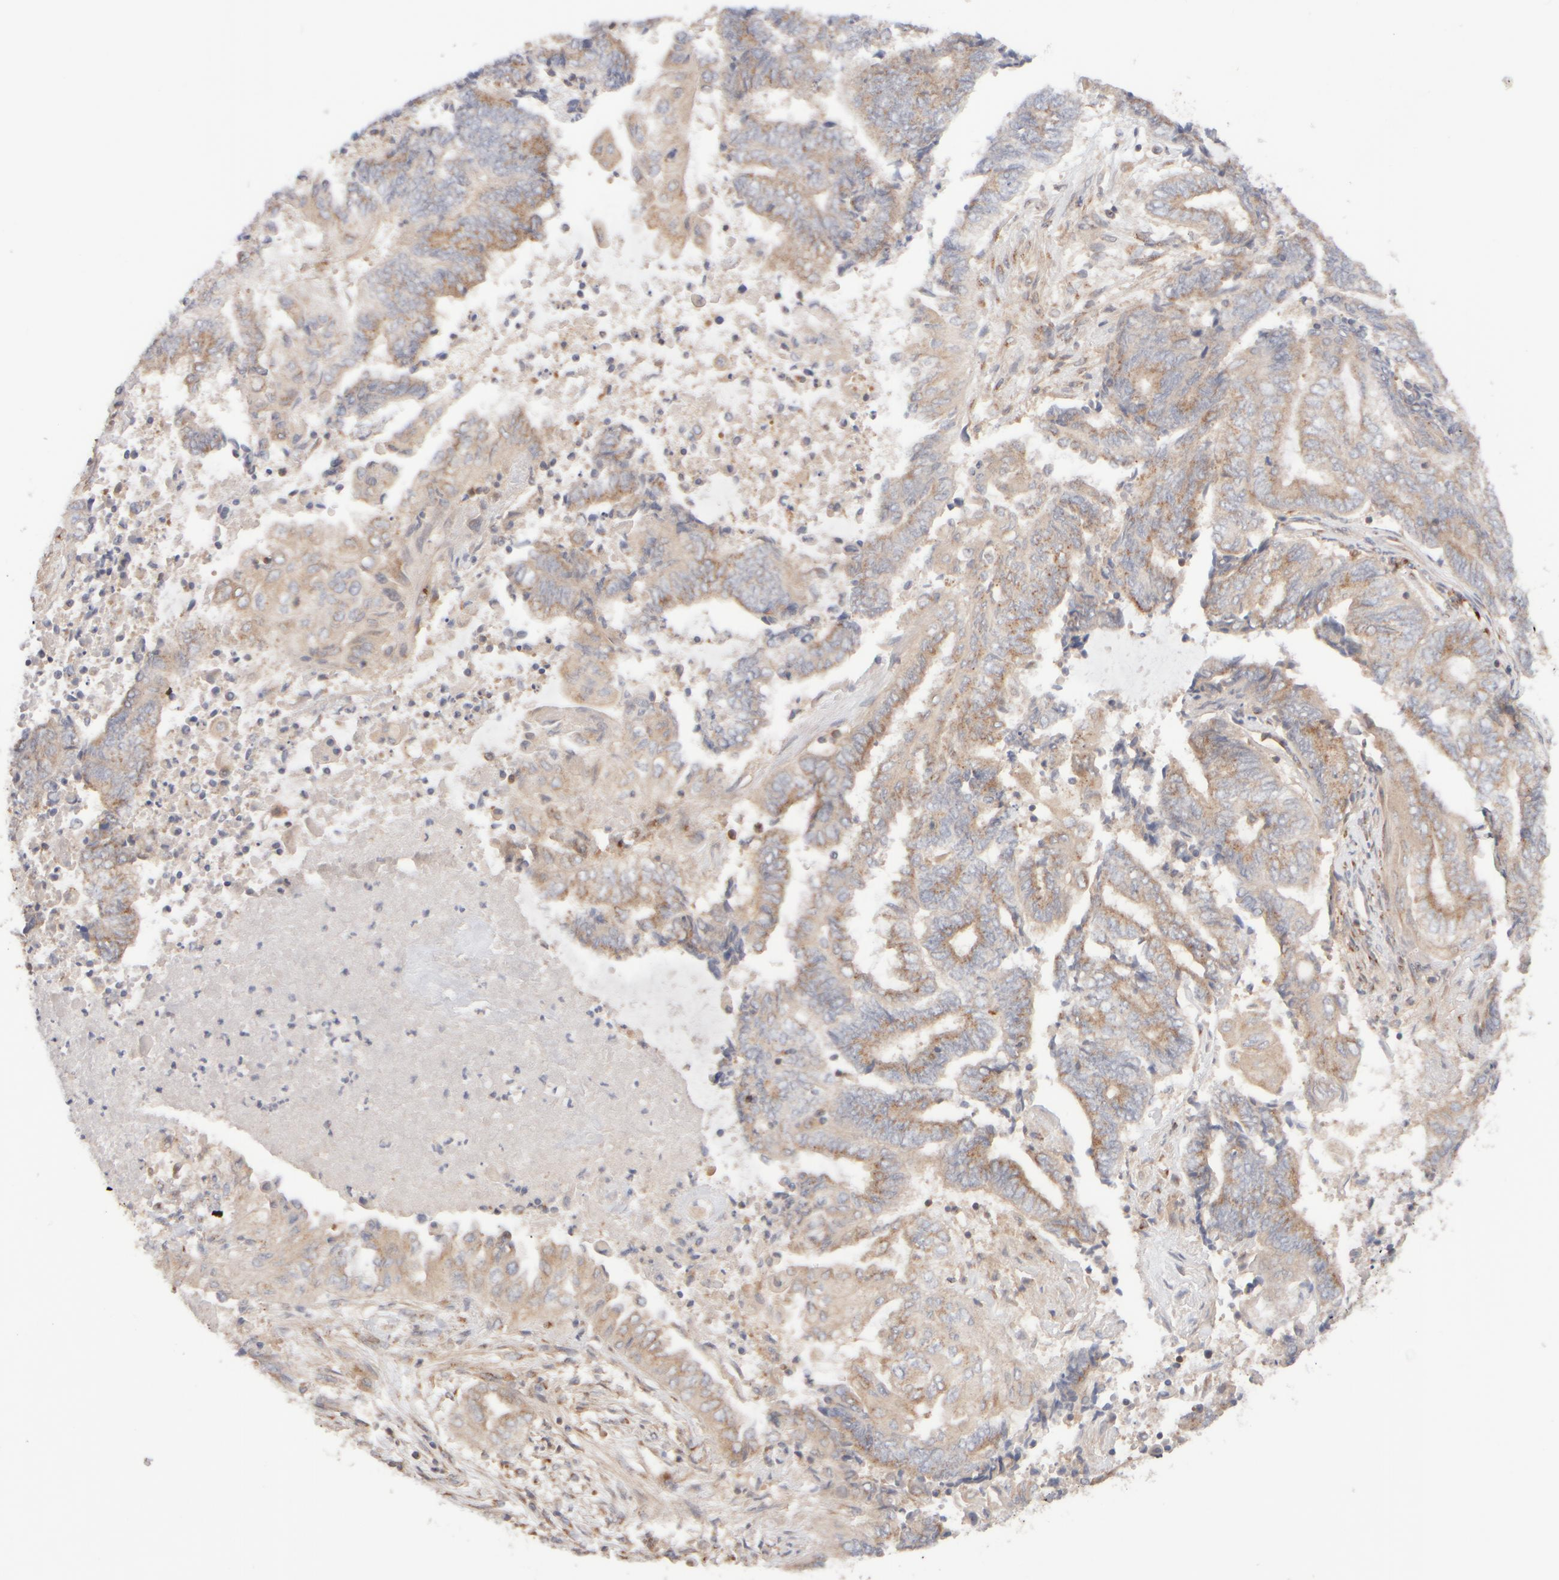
{"staining": {"intensity": "weak", "quantity": "25%-75%", "location": "cytoplasmic/membranous"}, "tissue": "endometrial cancer", "cell_type": "Tumor cells", "image_type": "cancer", "snomed": [{"axis": "morphology", "description": "Adenocarcinoma, NOS"}, {"axis": "topography", "description": "Uterus"}, {"axis": "topography", "description": "Endometrium"}], "caption": "Protein positivity by IHC demonstrates weak cytoplasmic/membranous expression in approximately 25%-75% of tumor cells in endometrial adenocarcinoma.", "gene": "RABEP1", "patient": {"sex": "female", "age": 70}}